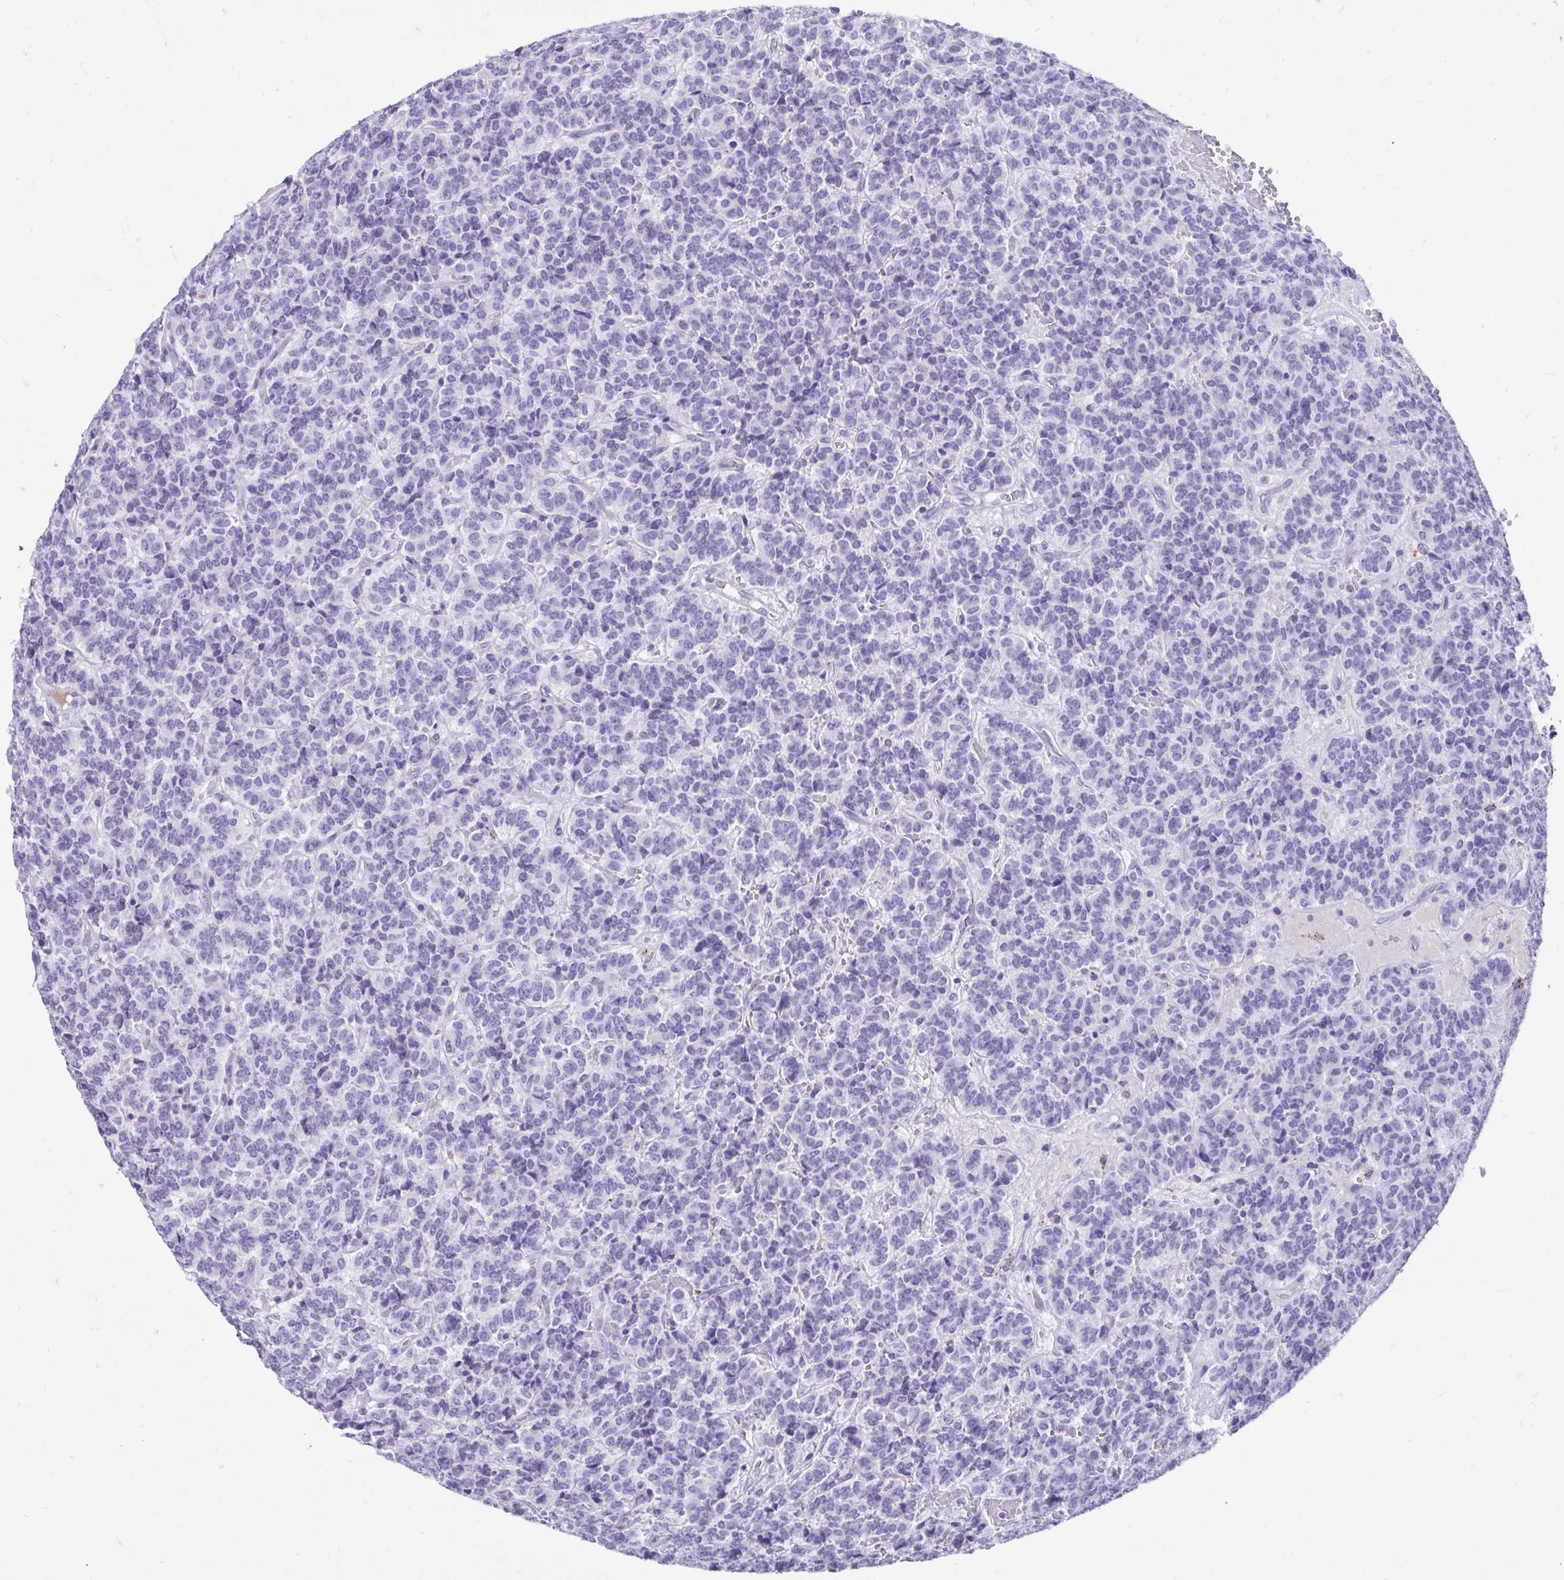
{"staining": {"intensity": "negative", "quantity": "none", "location": "none"}, "tissue": "carcinoid", "cell_type": "Tumor cells", "image_type": "cancer", "snomed": [{"axis": "morphology", "description": "Carcinoid, malignant, NOS"}, {"axis": "topography", "description": "Pancreas"}], "caption": "Photomicrograph shows no significant protein staining in tumor cells of malignant carcinoid. (Stains: DAB IHC with hematoxylin counter stain, Microscopy: brightfield microscopy at high magnification).", "gene": "SMIM9", "patient": {"sex": "male", "age": 36}}